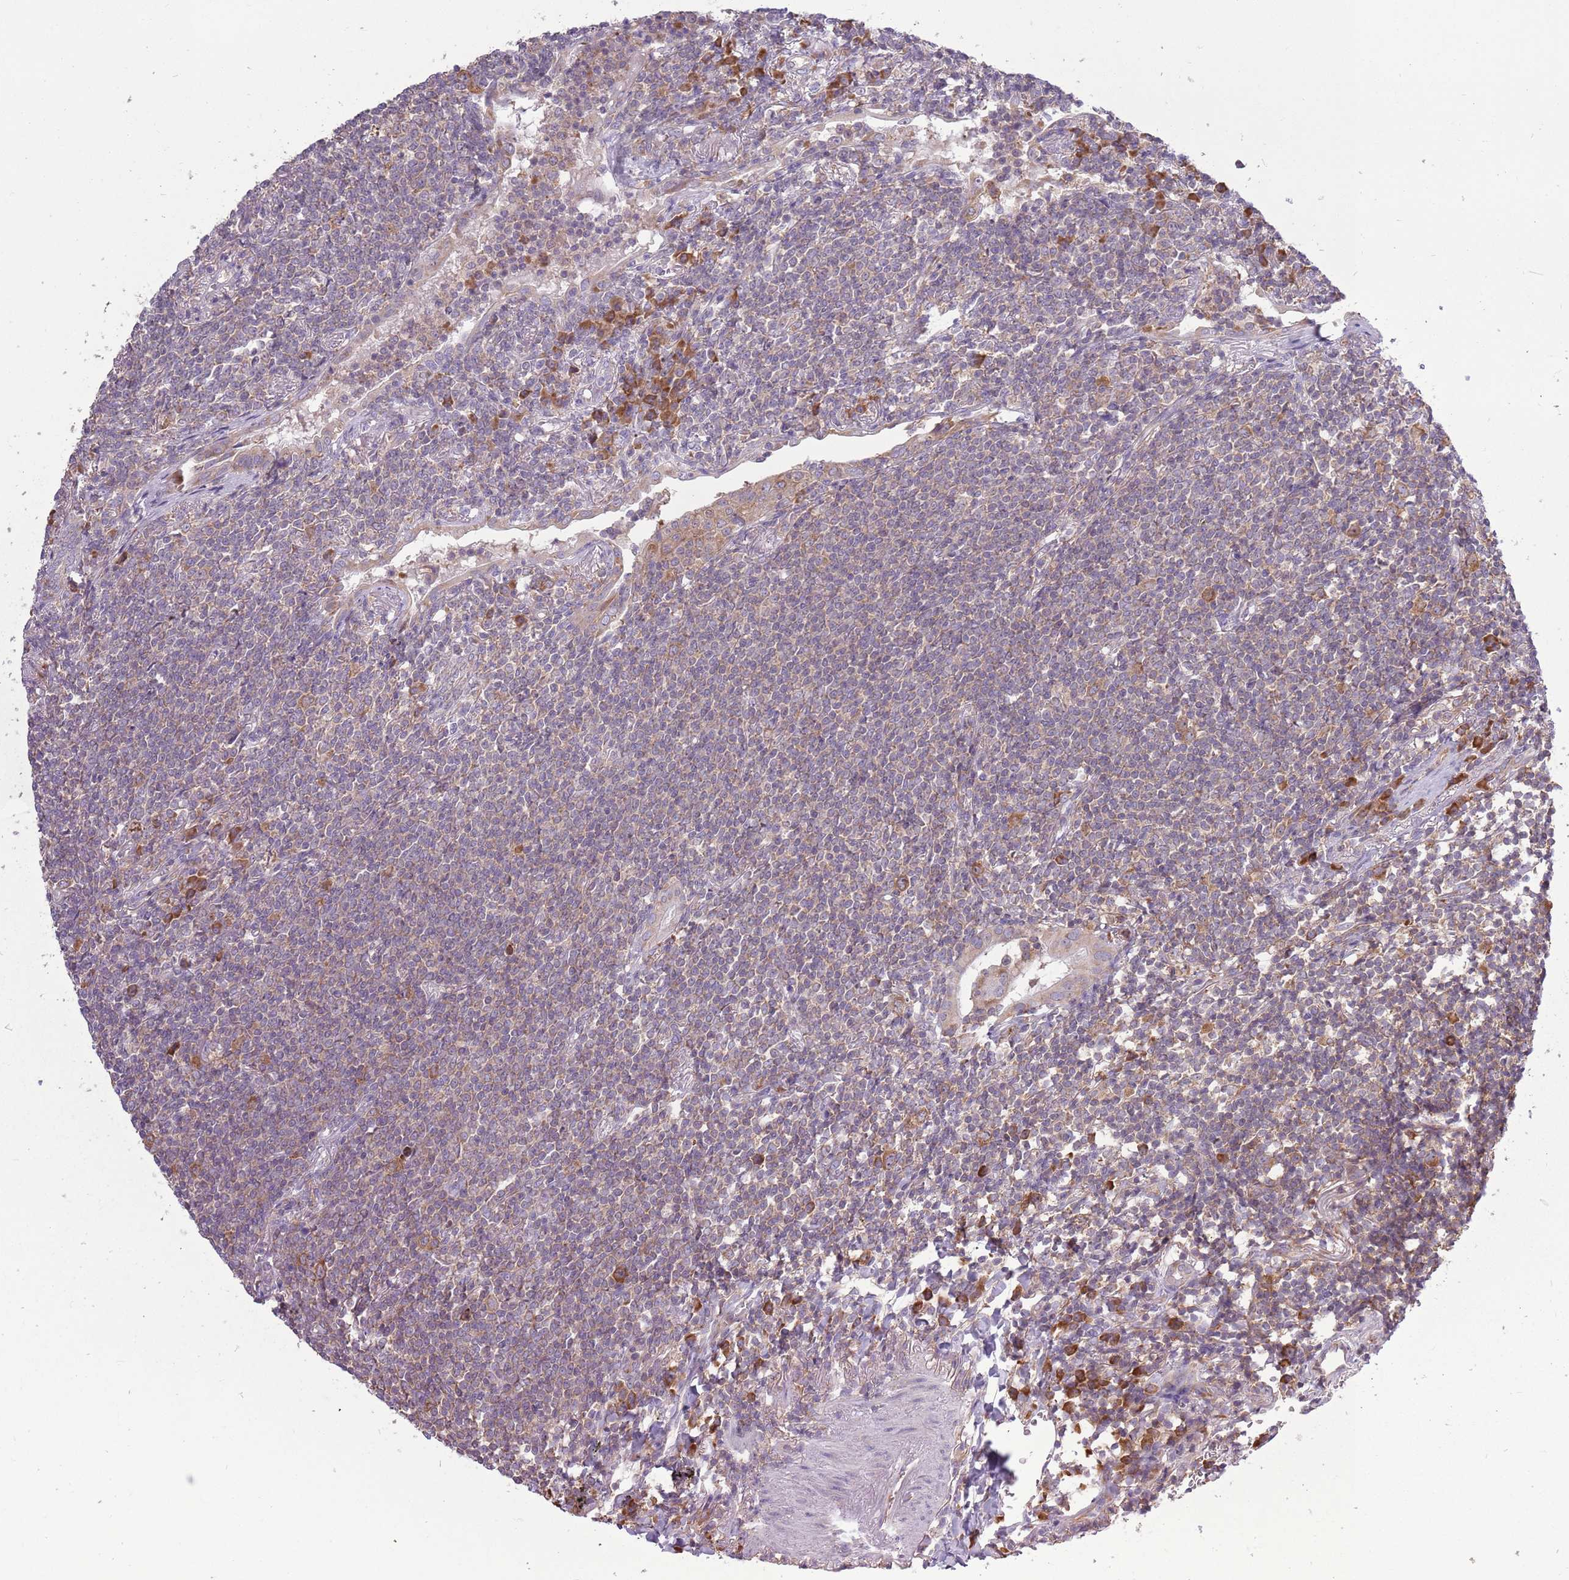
{"staining": {"intensity": "weak", "quantity": "<25%", "location": "cytoplasmic/membranous"}, "tissue": "lymphoma", "cell_type": "Tumor cells", "image_type": "cancer", "snomed": [{"axis": "morphology", "description": "Malignant lymphoma, non-Hodgkin's type, Low grade"}, {"axis": "topography", "description": "Lung"}], "caption": "The photomicrograph exhibits no significant positivity in tumor cells of lymphoma.", "gene": "RPL17-C18orf32", "patient": {"sex": "female", "age": 71}}